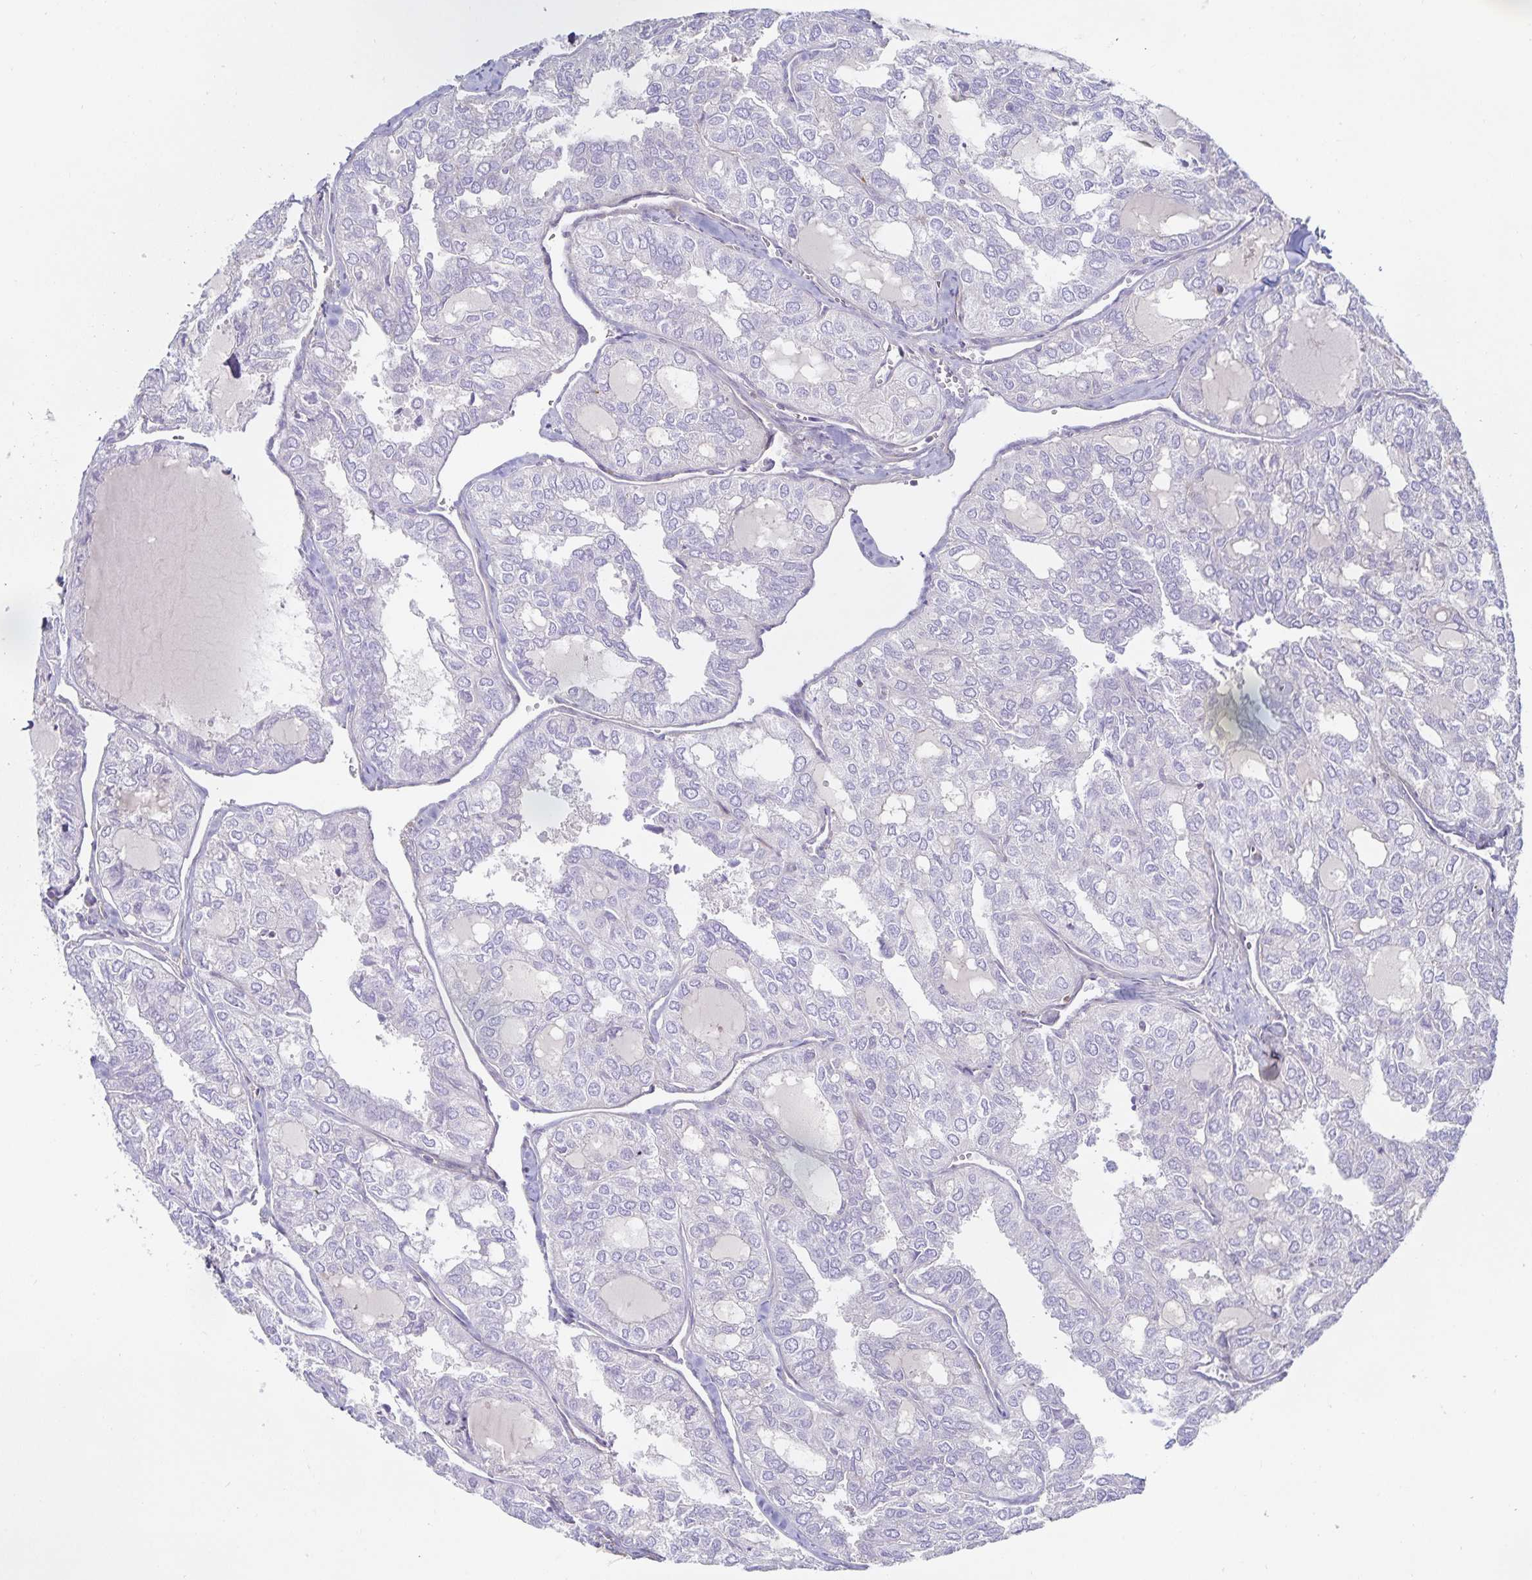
{"staining": {"intensity": "negative", "quantity": "none", "location": "none"}, "tissue": "thyroid cancer", "cell_type": "Tumor cells", "image_type": "cancer", "snomed": [{"axis": "morphology", "description": "Follicular adenoma carcinoma, NOS"}, {"axis": "topography", "description": "Thyroid gland"}], "caption": "Immunohistochemical staining of human follicular adenoma carcinoma (thyroid) displays no significant staining in tumor cells.", "gene": "METTL22", "patient": {"sex": "male", "age": 75}}